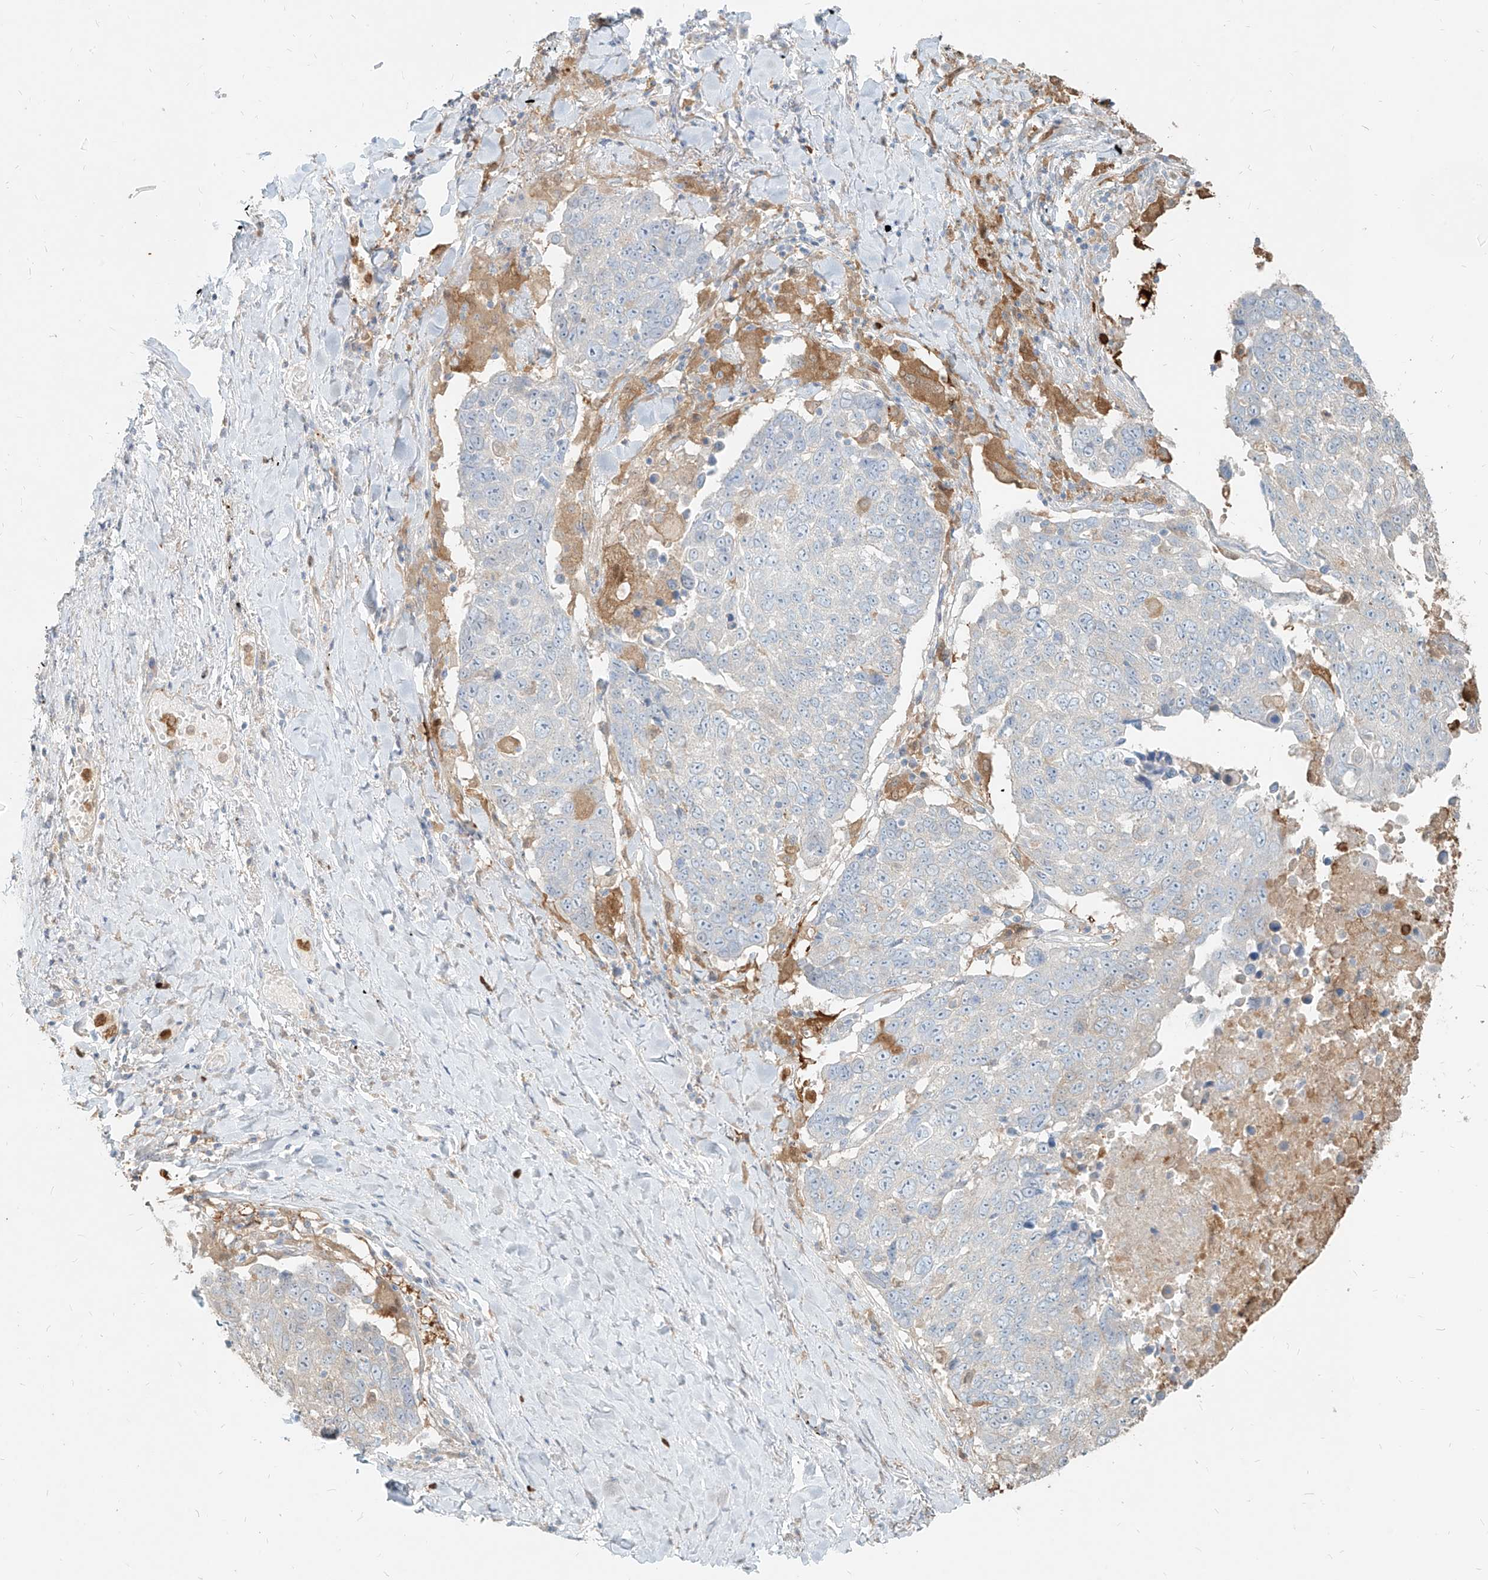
{"staining": {"intensity": "negative", "quantity": "none", "location": "none"}, "tissue": "lung cancer", "cell_type": "Tumor cells", "image_type": "cancer", "snomed": [{"axis": "morphology", "description": "Squamous cell carcinoma, NOS"}, {"axis": "topography", "description": "Lung"}], "caption": "Immunohistochemical staining of lung cancer shows no significant staining in tumor cells. Brightfield microscopy of IHC stained with DAB (3,3'-diaminobenzidine) (brown) and hematoxylin (blue), captured at high magnification.", "gene": "PGD", "patient": {"sex": "male", "age": 66}}